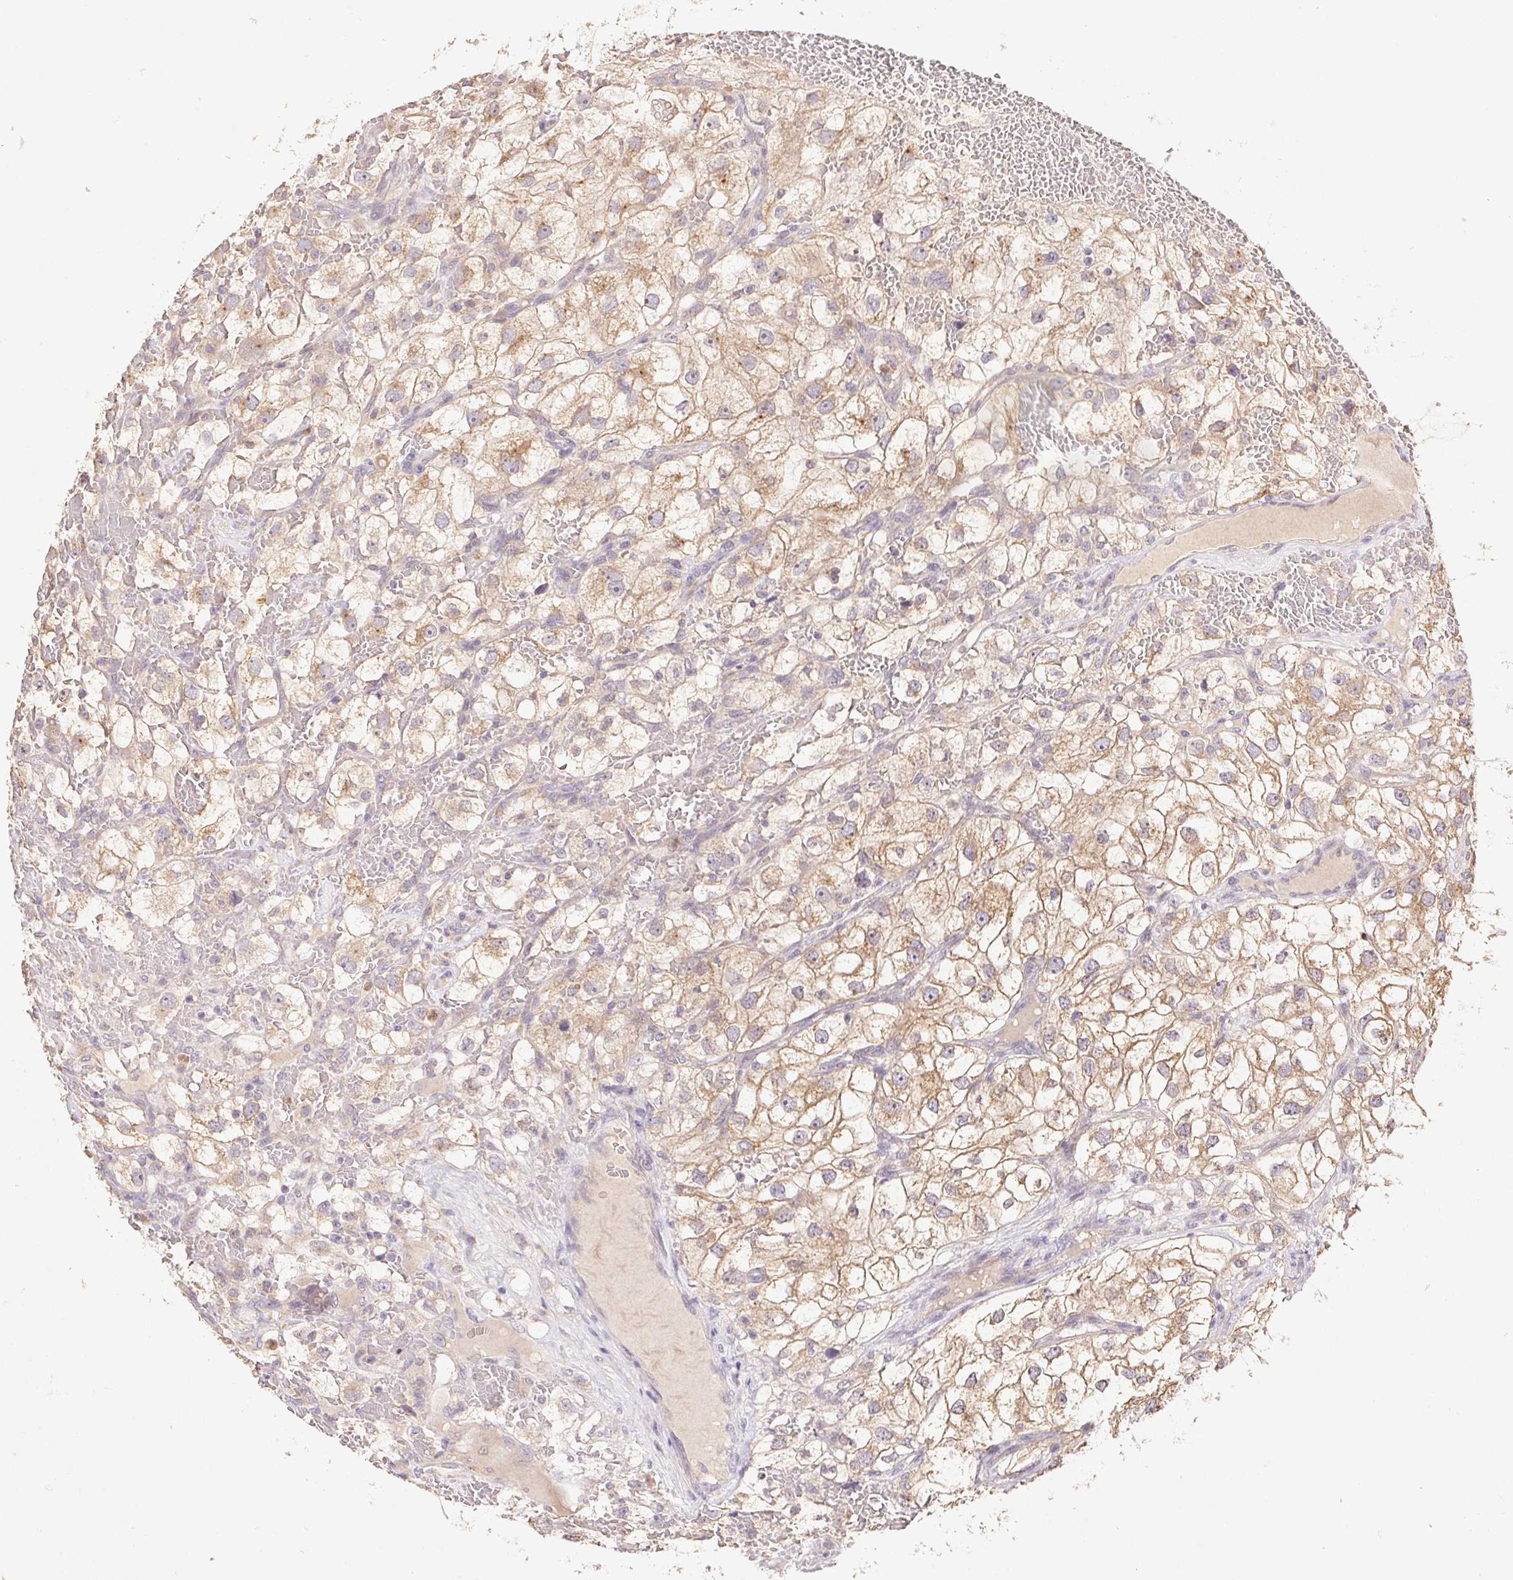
{"staining": {"intensity": "moderate", "quantity": "25%-75%", "location": "cytoplasmic/membranous"}, "tissue": "renal cancer", "cell_type": "Tumor cells", "image_type": "cancer", "snomed": [{"axis": "morphology", "description": "Adenocarcinoma, NOS"}, {"axis": "topography", "description": "Kidney"}], "caption": "Protein staining by immunohistochemistry (IHC) exhibits moderate cytoplasmic/membranous positivity in approximately 25%-75% of tumor cells in renal adenocarcinoma.", "gene": "RAB11A", "patient": {"sex": "male", "age": 59}}